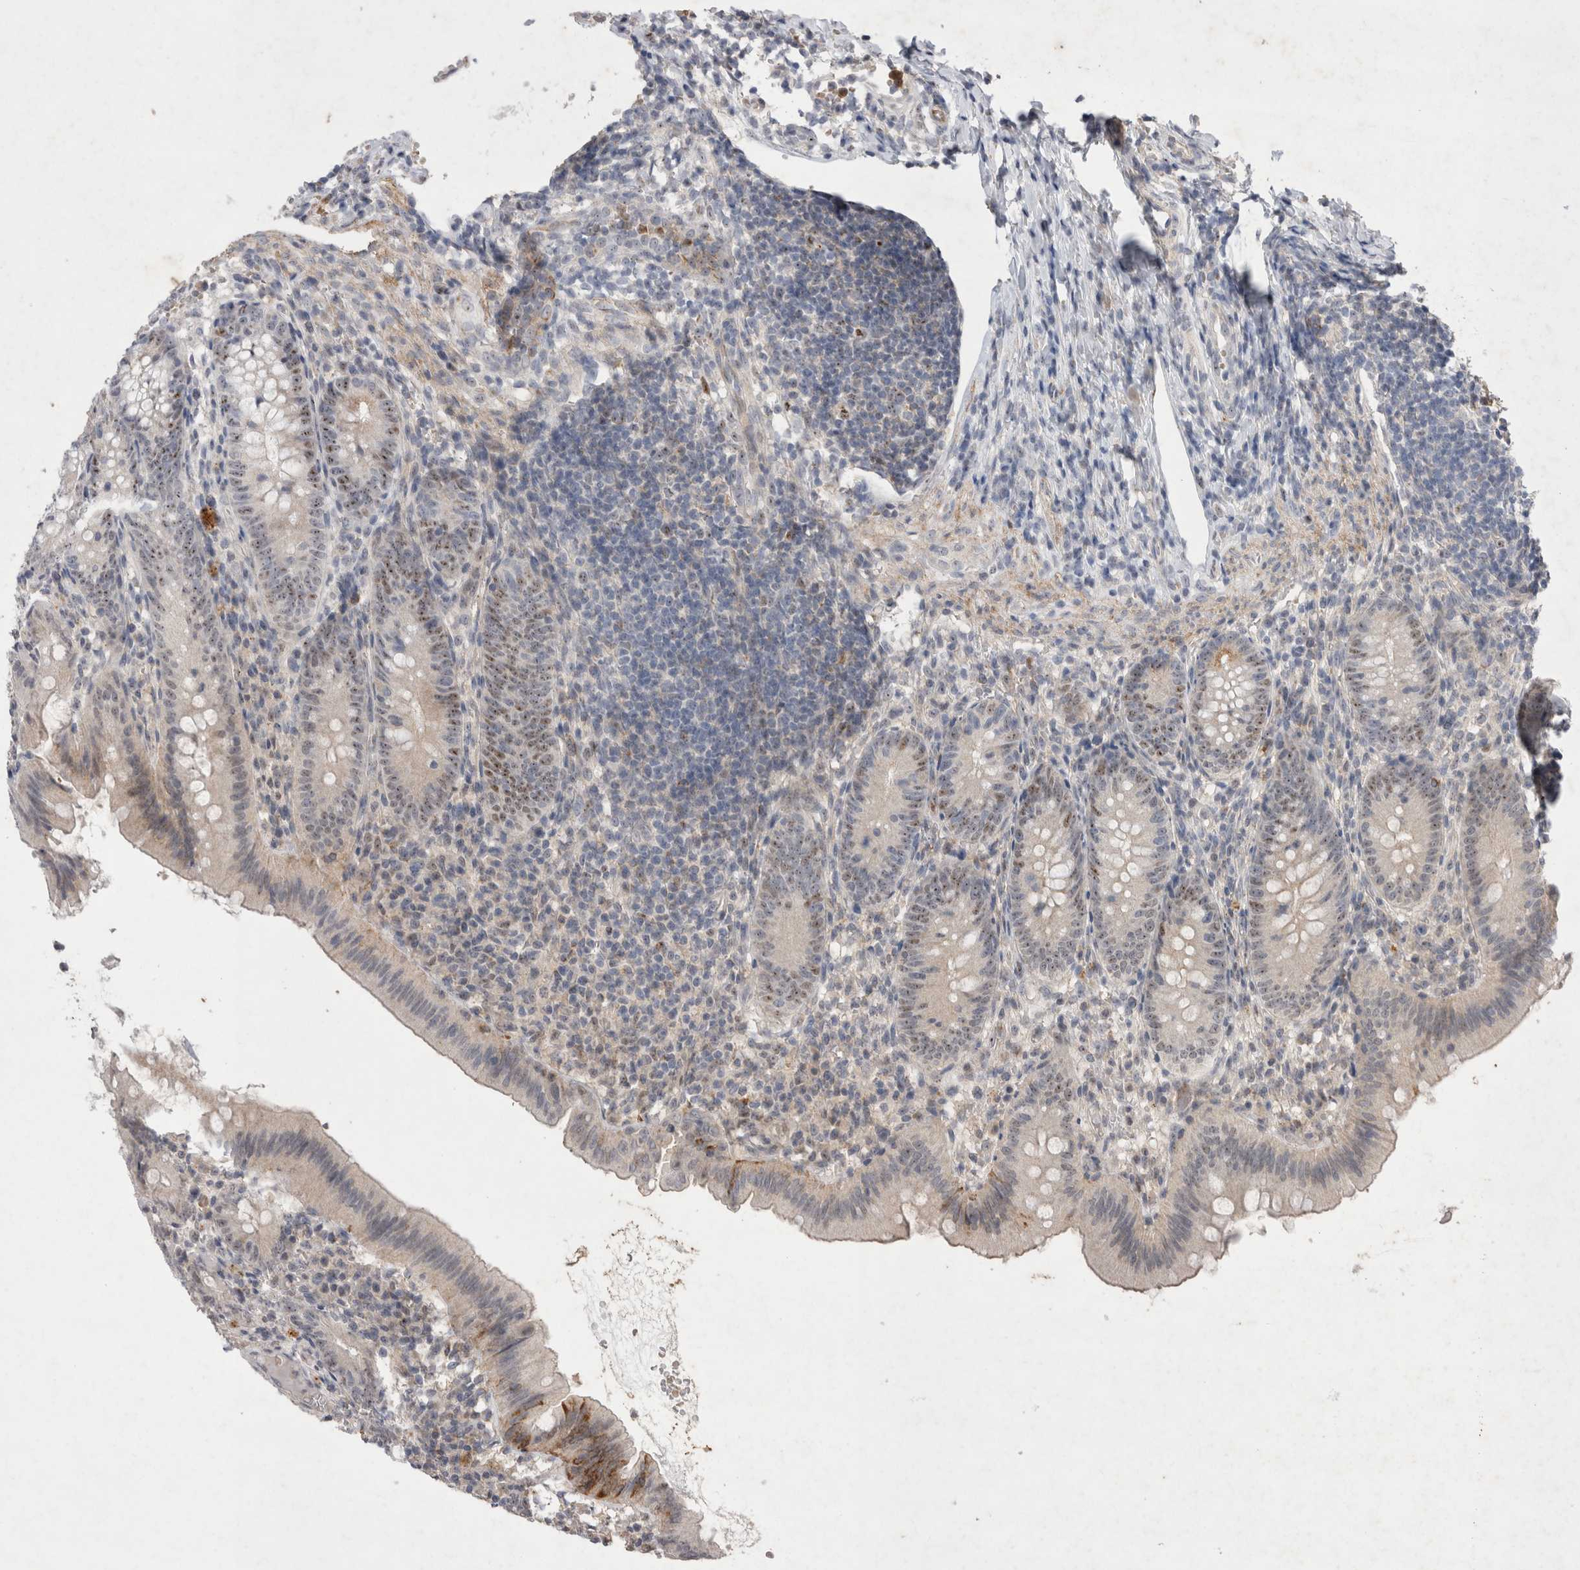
{"staining": {"intensity": "moderate", "quantity": "25%-75%", "location": "cytoplasmic/membranous,nuclear"}, "tissue": "appendix", "cell_type": "Glandular cells", "image_type": "normal", "snomed": [{"axis": "morphology", "description": "Normal tissue, NOS"}, {"axis": "topography", "description": "Appendix"}], "caption": "Human appendix stained for a protein (brown) exhibits moderate cytoplasmic/membranous,nuclear positive expression in about 25%-75% of glandular cells.", "gene": "STK11", "patient": {"sex": "male", "age": 1}}